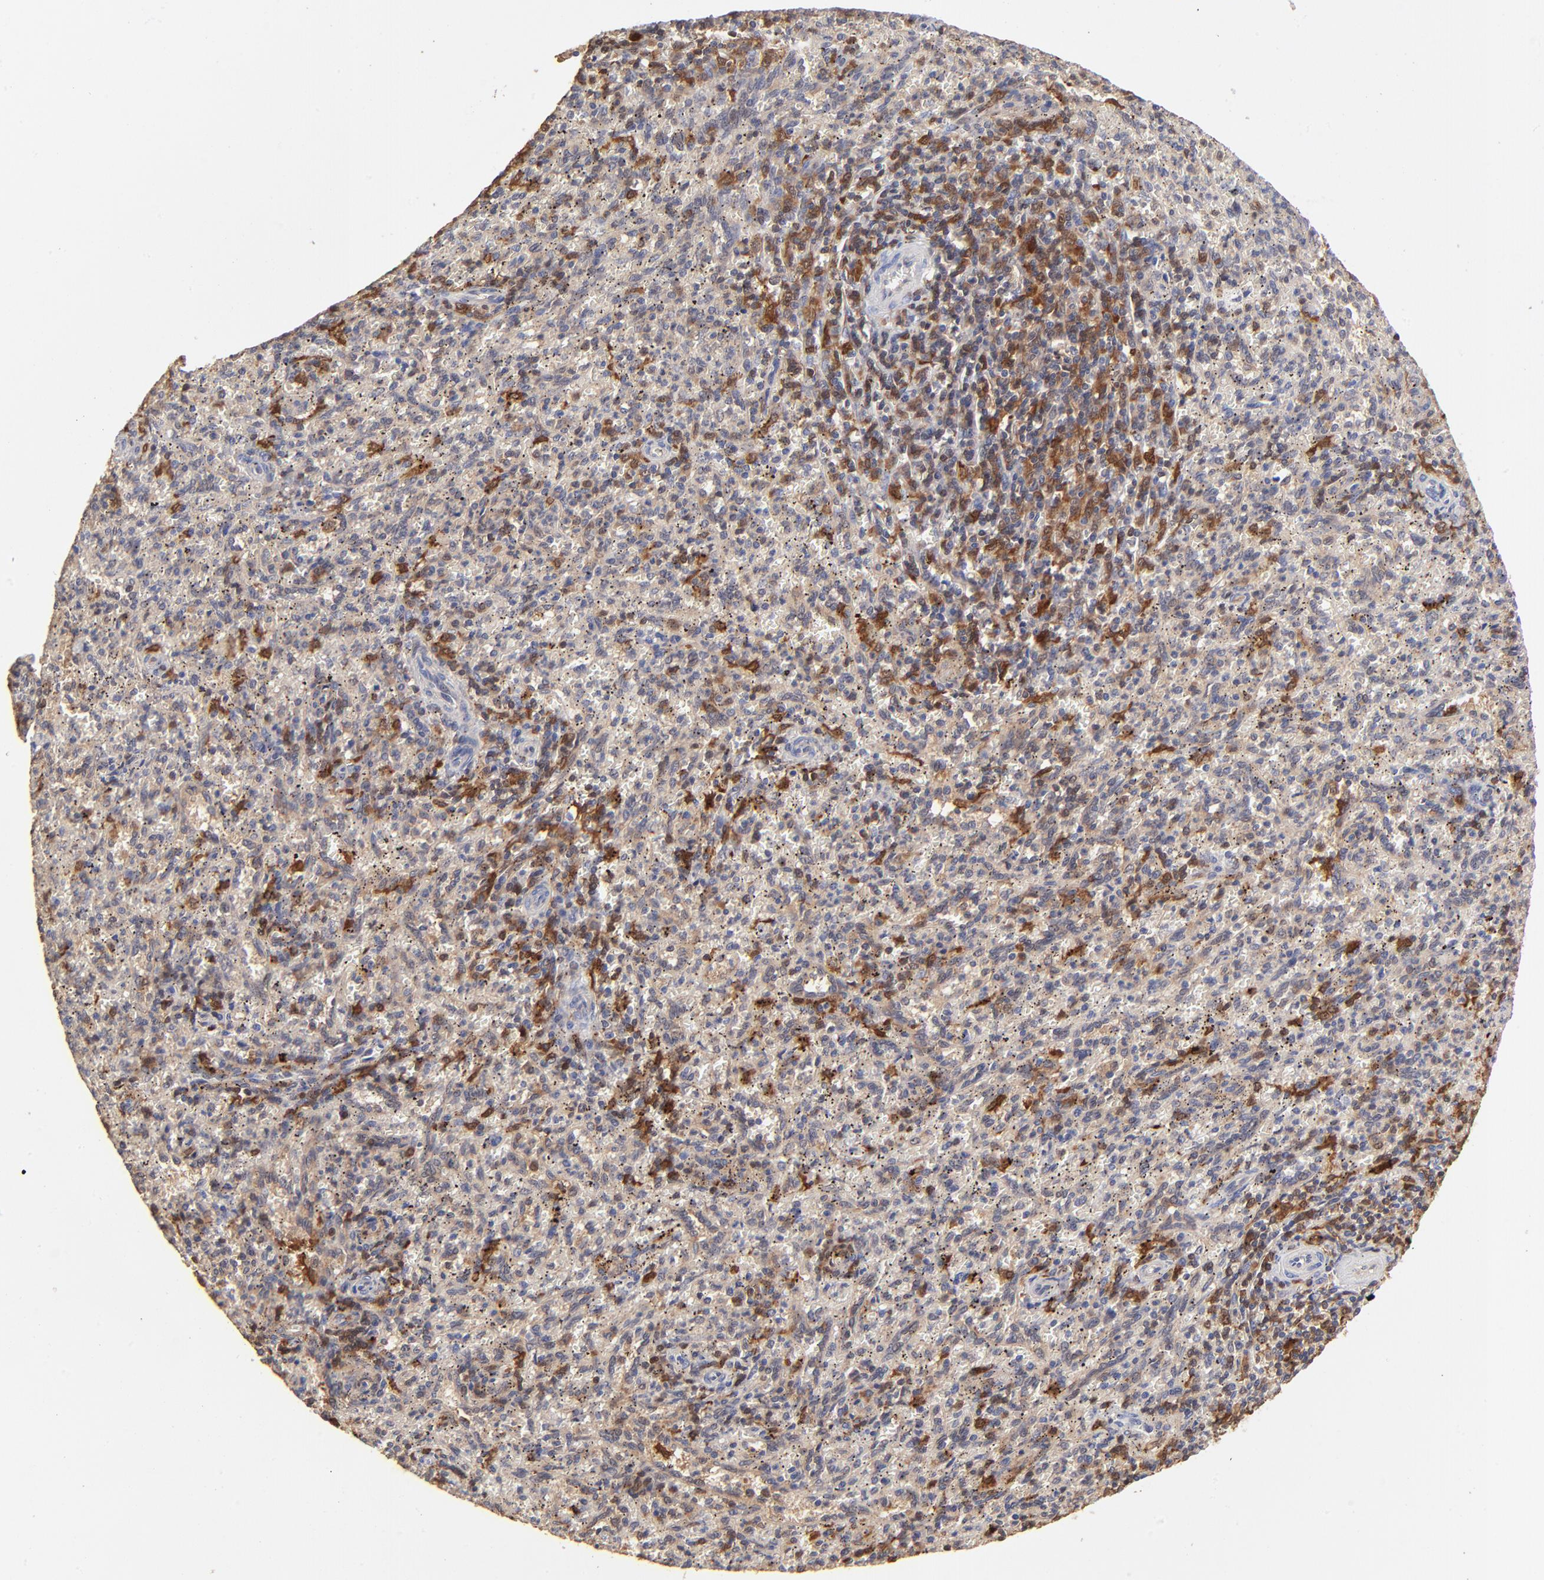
{"staining": {"intensity": "moderate", "quantity": "<25%", "location": "cytoplasmic/membranous,nuclear"}, "tissue": "spleen", "cell_type": "Cells in red pulp", "image_type": "normal", "snomed": [{"axis": "morphology", "description": "Normal tissue, NOS"}, {"axis": "topography", "description": "Spleen"}], "caption": "Immunohistochemistry (IHC) staining of normal spleen, which exhibits low levels of moderate cytoplasmic/membranous,nuclear staining in about <25% of cells in red pulp indicating moderate cytoplasmic/membranous,nuclear protein staining. The staining was performed using DAB (3,3'-diaminobenzidine) (brown) for protein detection and nuclei were counterstained in hematoxylin (blue).", "gene": "DCTPP1", "patient": {"sex": "female", "age": 10}}